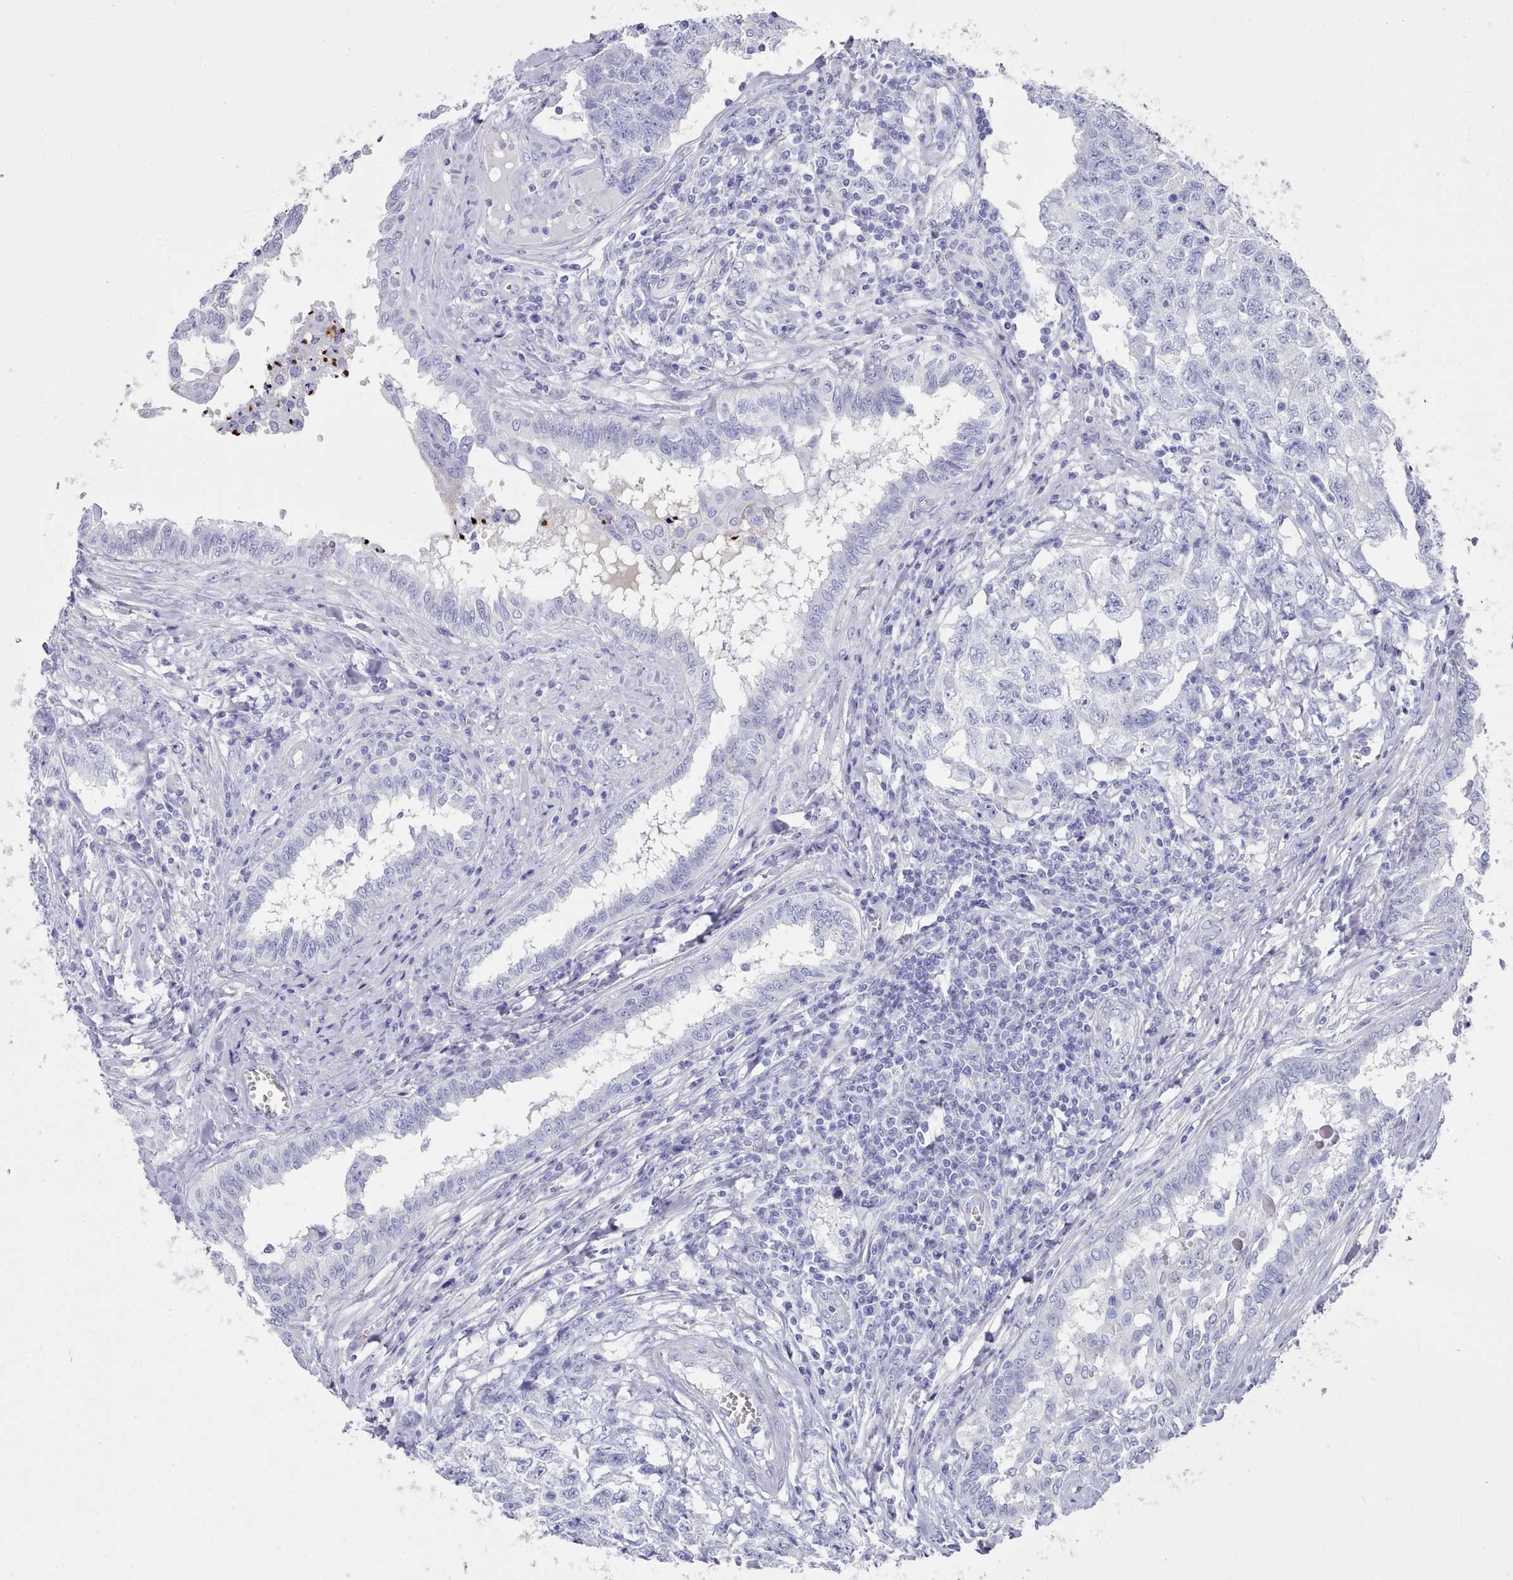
{"staining": {"intensity": "negative", "quantity": "none", "location": "none"}, "tissue": "testis cancer", "cell_type": "Tumor cells", "image_type": "cancer", "snomed": [{"axis": "morphology", "description": "Carcinoma, Embryonal, NOS"}, {"axis": "topography", "description": "Testis"}], "caption": "Immunohistochemistry (IHC) histopathology image of neoplastic tissue: human embryonal carcinoma (testis) stained with DAB (3,3'-diaminobenzidine) demonstrates no significant protein staining in tumor cells. (Immunohistochemistry (IHC), brightfield microscopy, high magnification).", "gene": "LRRC37A", "patient": {"sex": "male", "age": 31}}